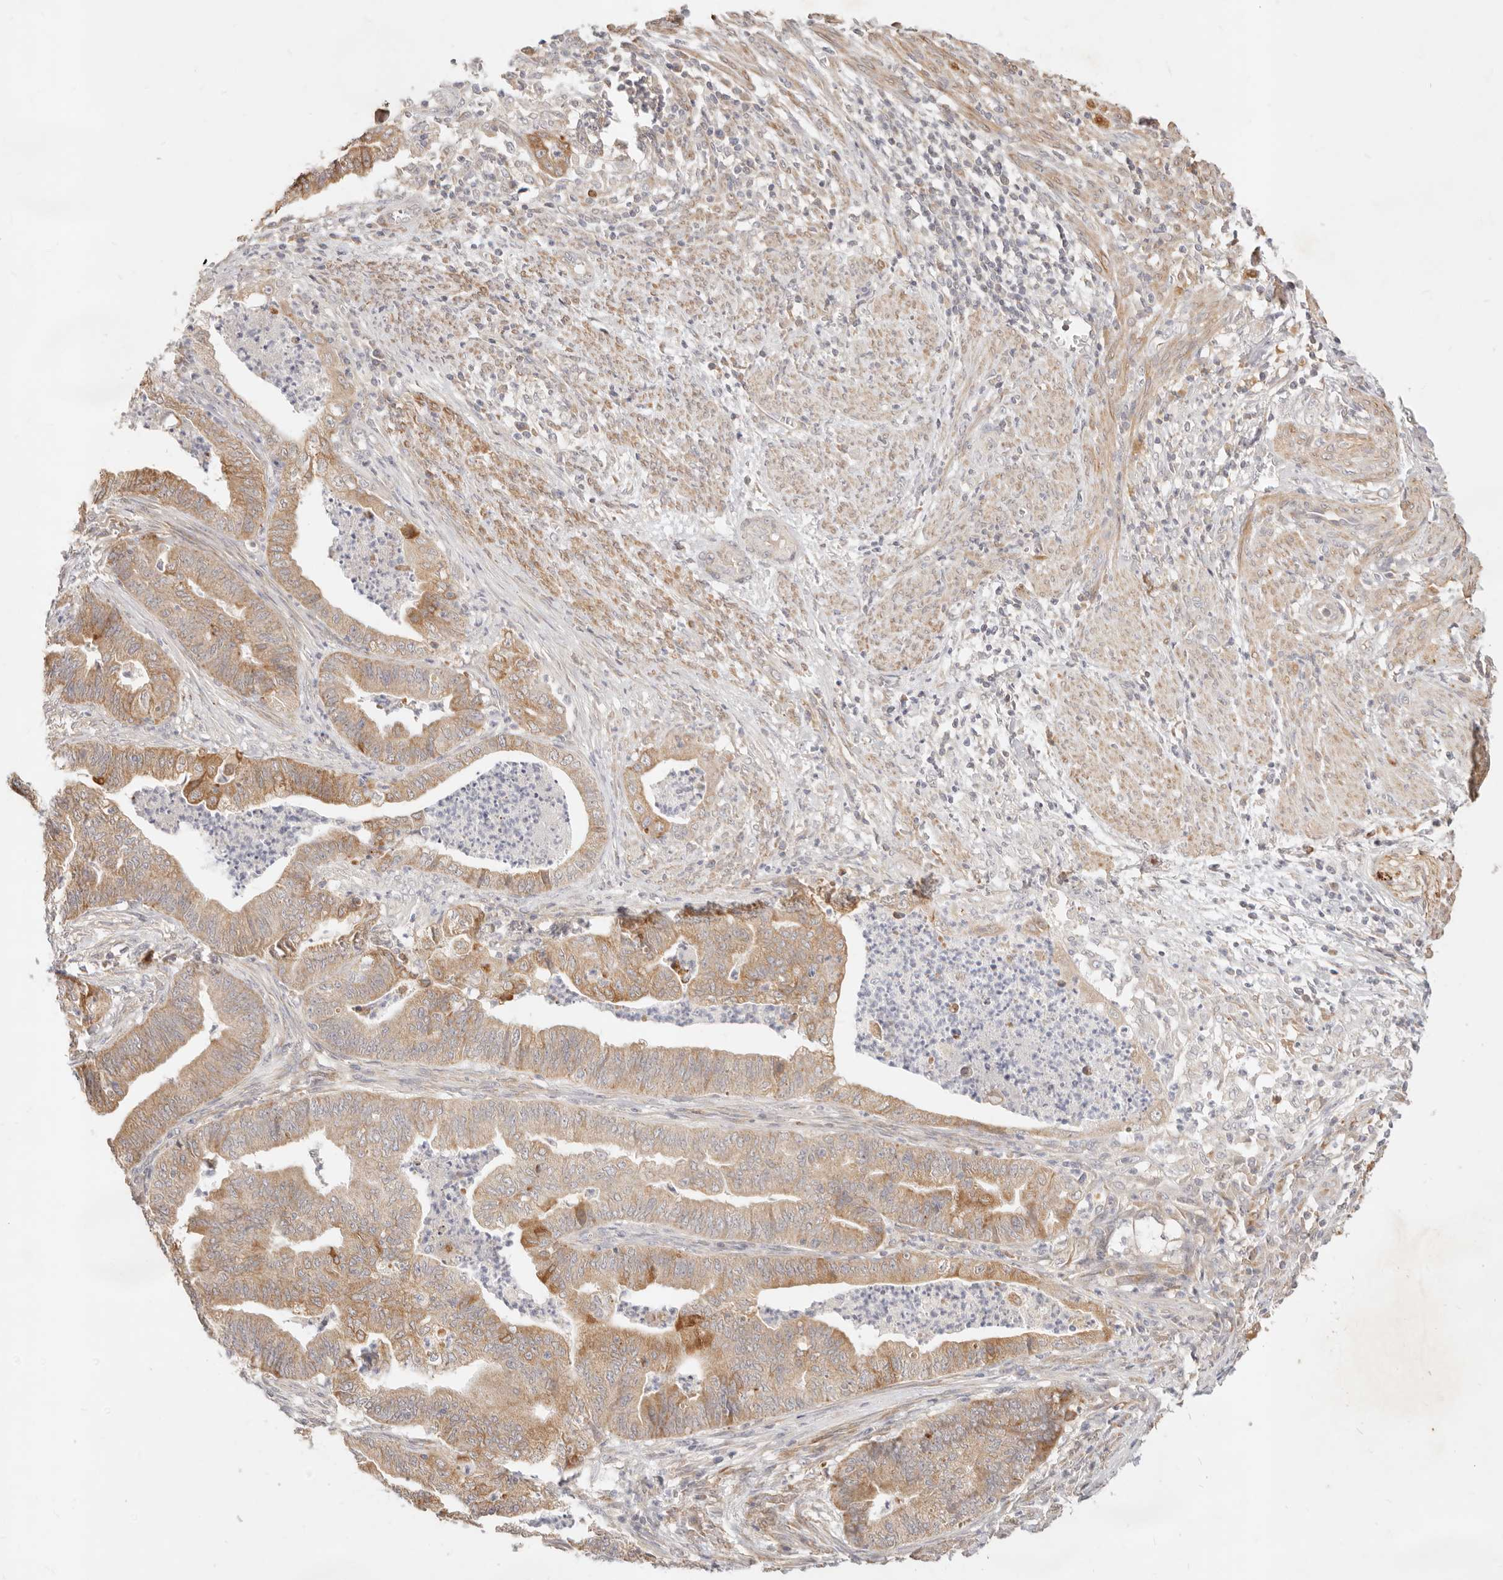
{"staining": {"intensity": "moderate", "quantity": ">75%", "location": "cytoplasmic/membranous"}, "tissue": "endometrial cancer", "cell_type": "Tumor cells", "image_type": "cancer", "snomed": [{"axis": "morphology", "description": "Polyp, NOS"}, {"axis": "morphology", "description": "Adenocarcinoma, NOS"}, {"axis": "morphology", "description": "Adenoma, NOS"}, {"axis": "topography", "description": "Endometrium"}], "caption": "The image demonstrates immunohistochemical staining of polyp (endometrial). There is moderate cytoplasmic/membranous staining is identified in approximately >75% of tumor cells.", "gene": "RUBCNL", "patient": {"sex": "female", "age": 79}}